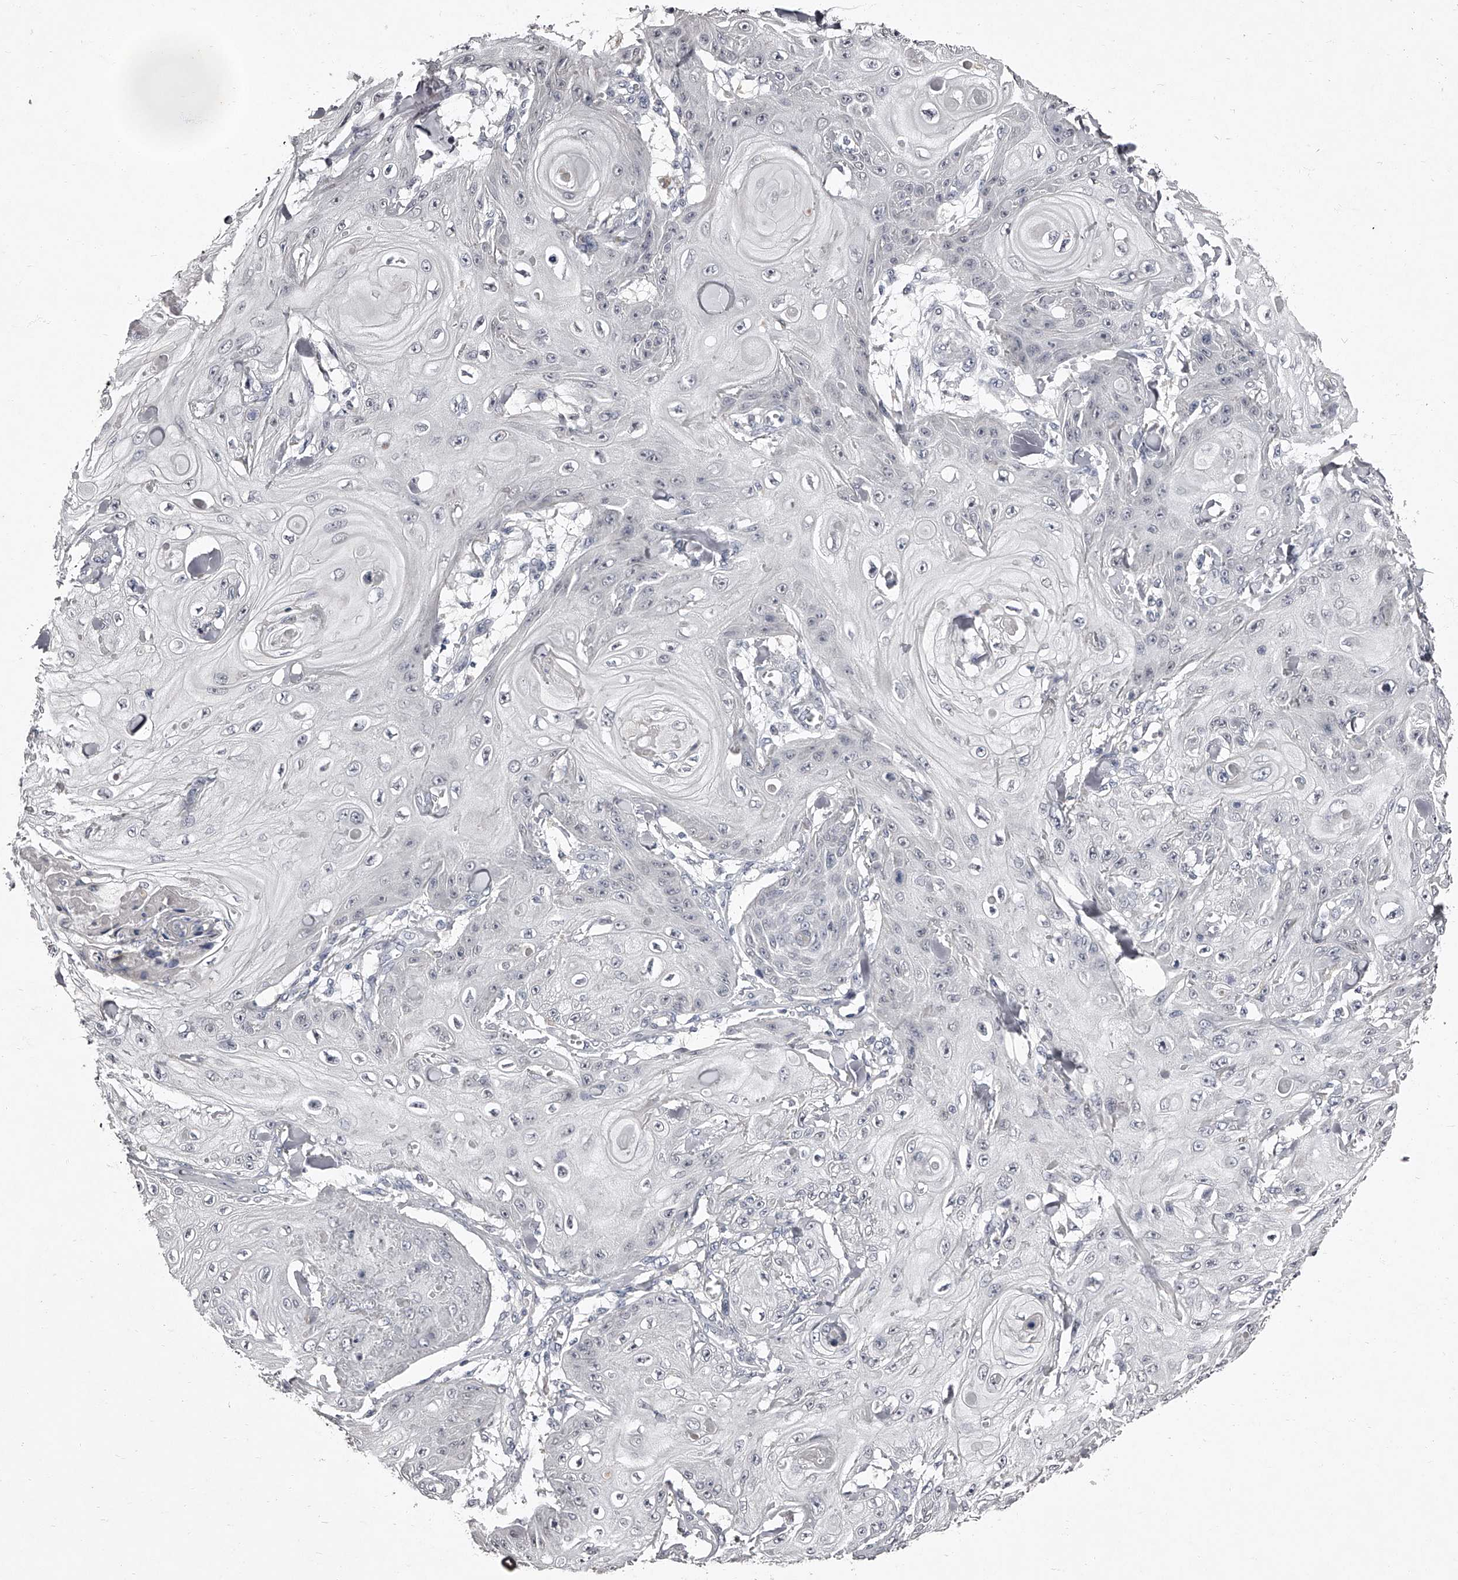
{"staining": {"intensity": "negative", "quantity": "none", "location": "none"}, "tissue": "skin cancer", "cell_type": "Tumor cells", "image_type": "cancer", "snomed": [{"axis": "morphology", "description": "Squamous cell carcinoma, NOS"}, {"axis": "topography", "description": "Skin"}], "caption": "Immunohistochemistry (IHC) photomicrograph of squamous cell carcinoma (skin) stained for a protein (brown), which reveals no expression in tumor cells.", "gene": "NT5DC1", "patient": {"sex": "male", "age": 74}}